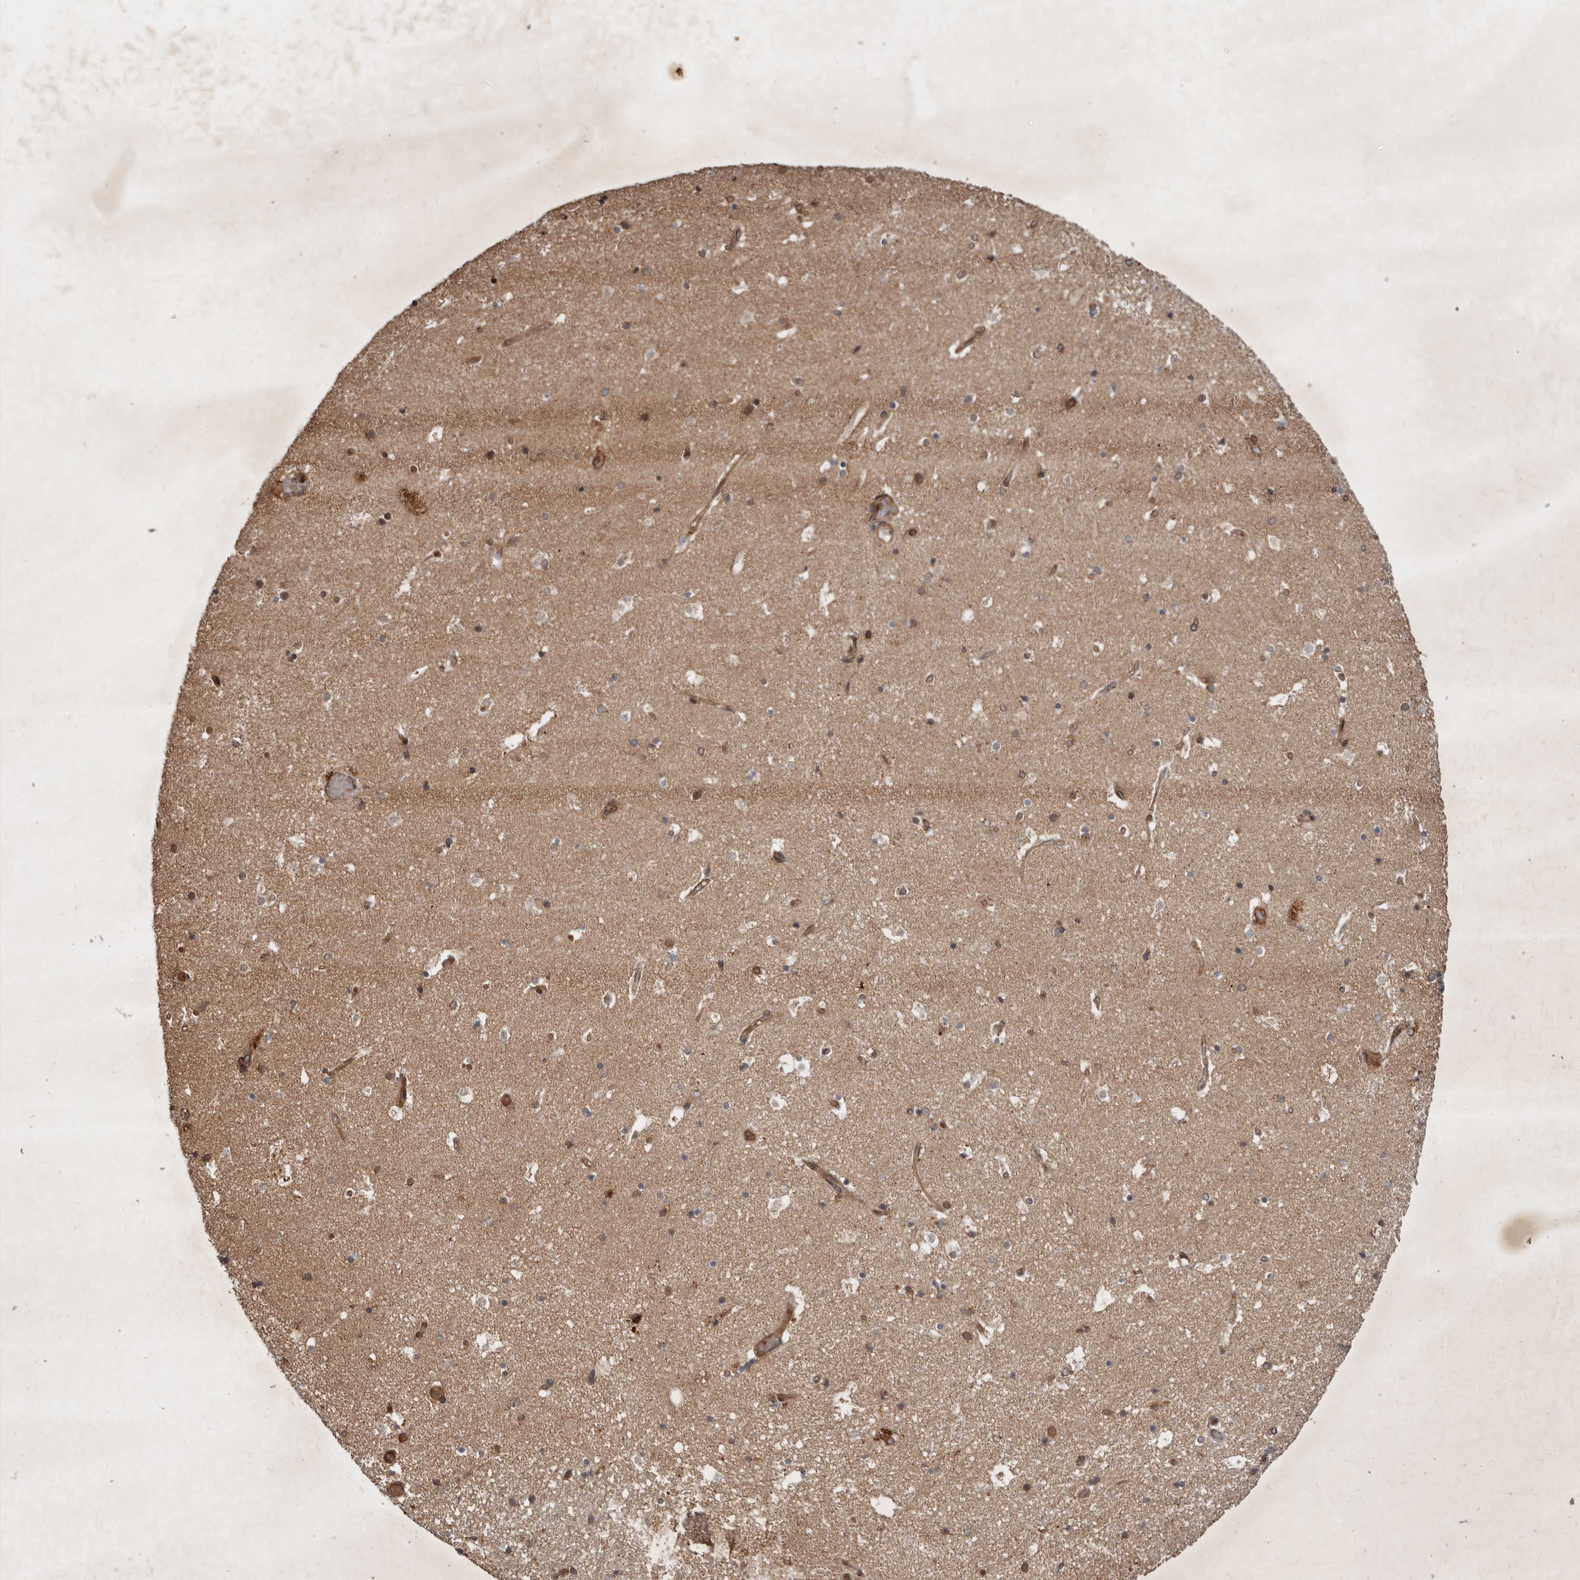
{"staining": {"intensity": "moderate", "quantity": "<25%", "location": "cytoplasmic/membranous"}, "tissue": "hippocampus", "cell_type": "Glial cells", "image_type": "normal", "snomed": [{"axis": "morphology", "description": "Normal tissue, NOS"}, {"axis": "topography", "description": "Hippocampus"}], "caption": "The photomicrograph shows a brown stain indicating the presence of a protein in the cytoplasmic/membranous of glial cells in hippocampus.", "gene": "STK36", "patient": {"sex": "female", "age": 52}}